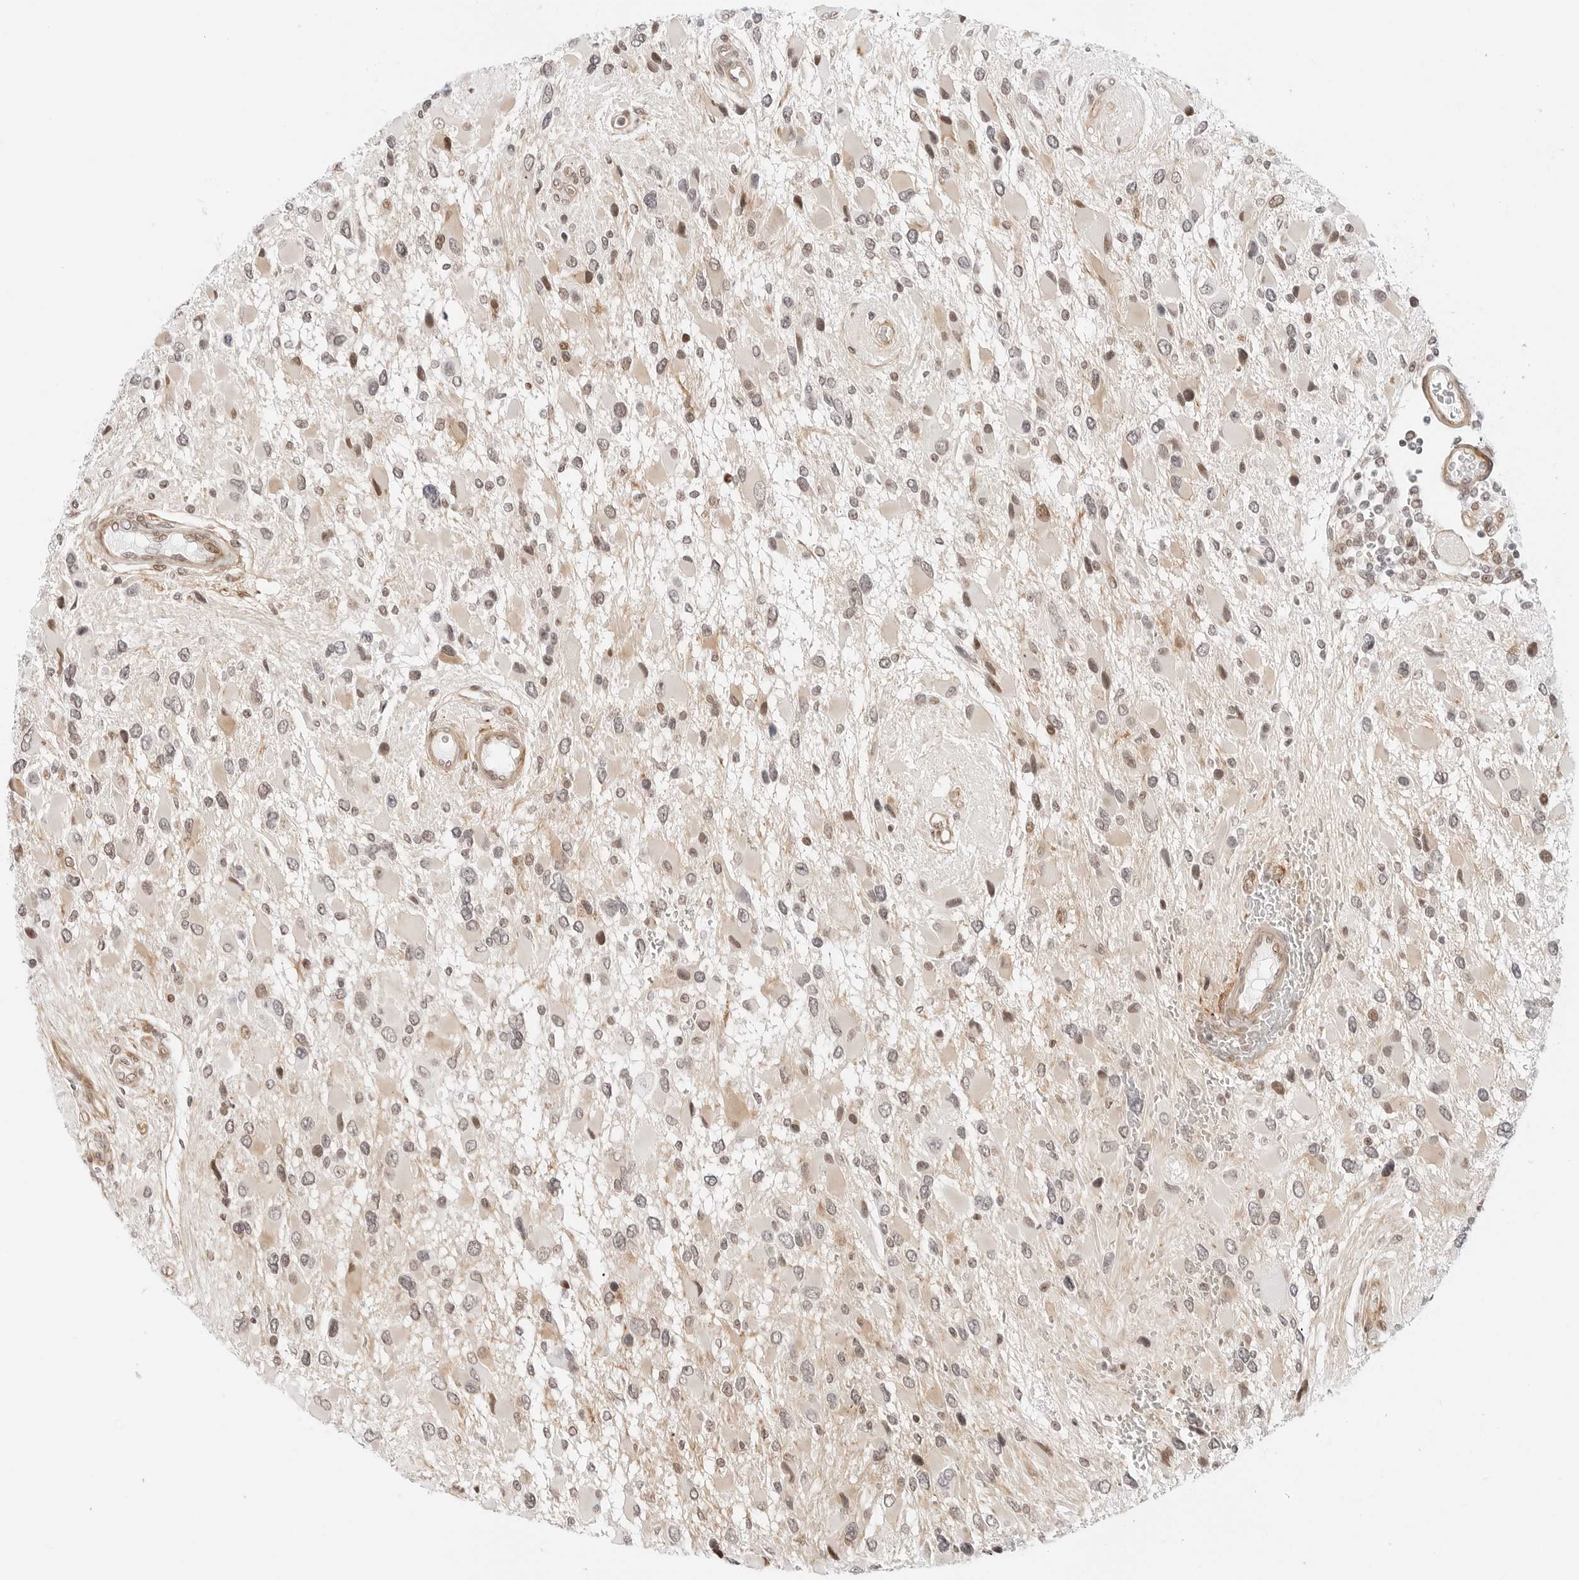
{"staining": {"intensity": "weak", "quantity": "25%-75%", "location": "nuclear"}, "tissue": "glioma", "cell_type": "Tumor cells", "image_type": "cancer", "snomed": [{"axis": "morphology", "description": "Glioma, malignant, High grade"}, {"axis": "topography", "description": "Brain"}], "caption": "An immunohistochemistry (IHC) photomicrograph of neoplastic tissue is shown. Protein staining in brown labels weak nuclear positivity in glioma within tumor cells.", "gene": "ZNF613", "patient": {"sex": "male", "age": 53}}